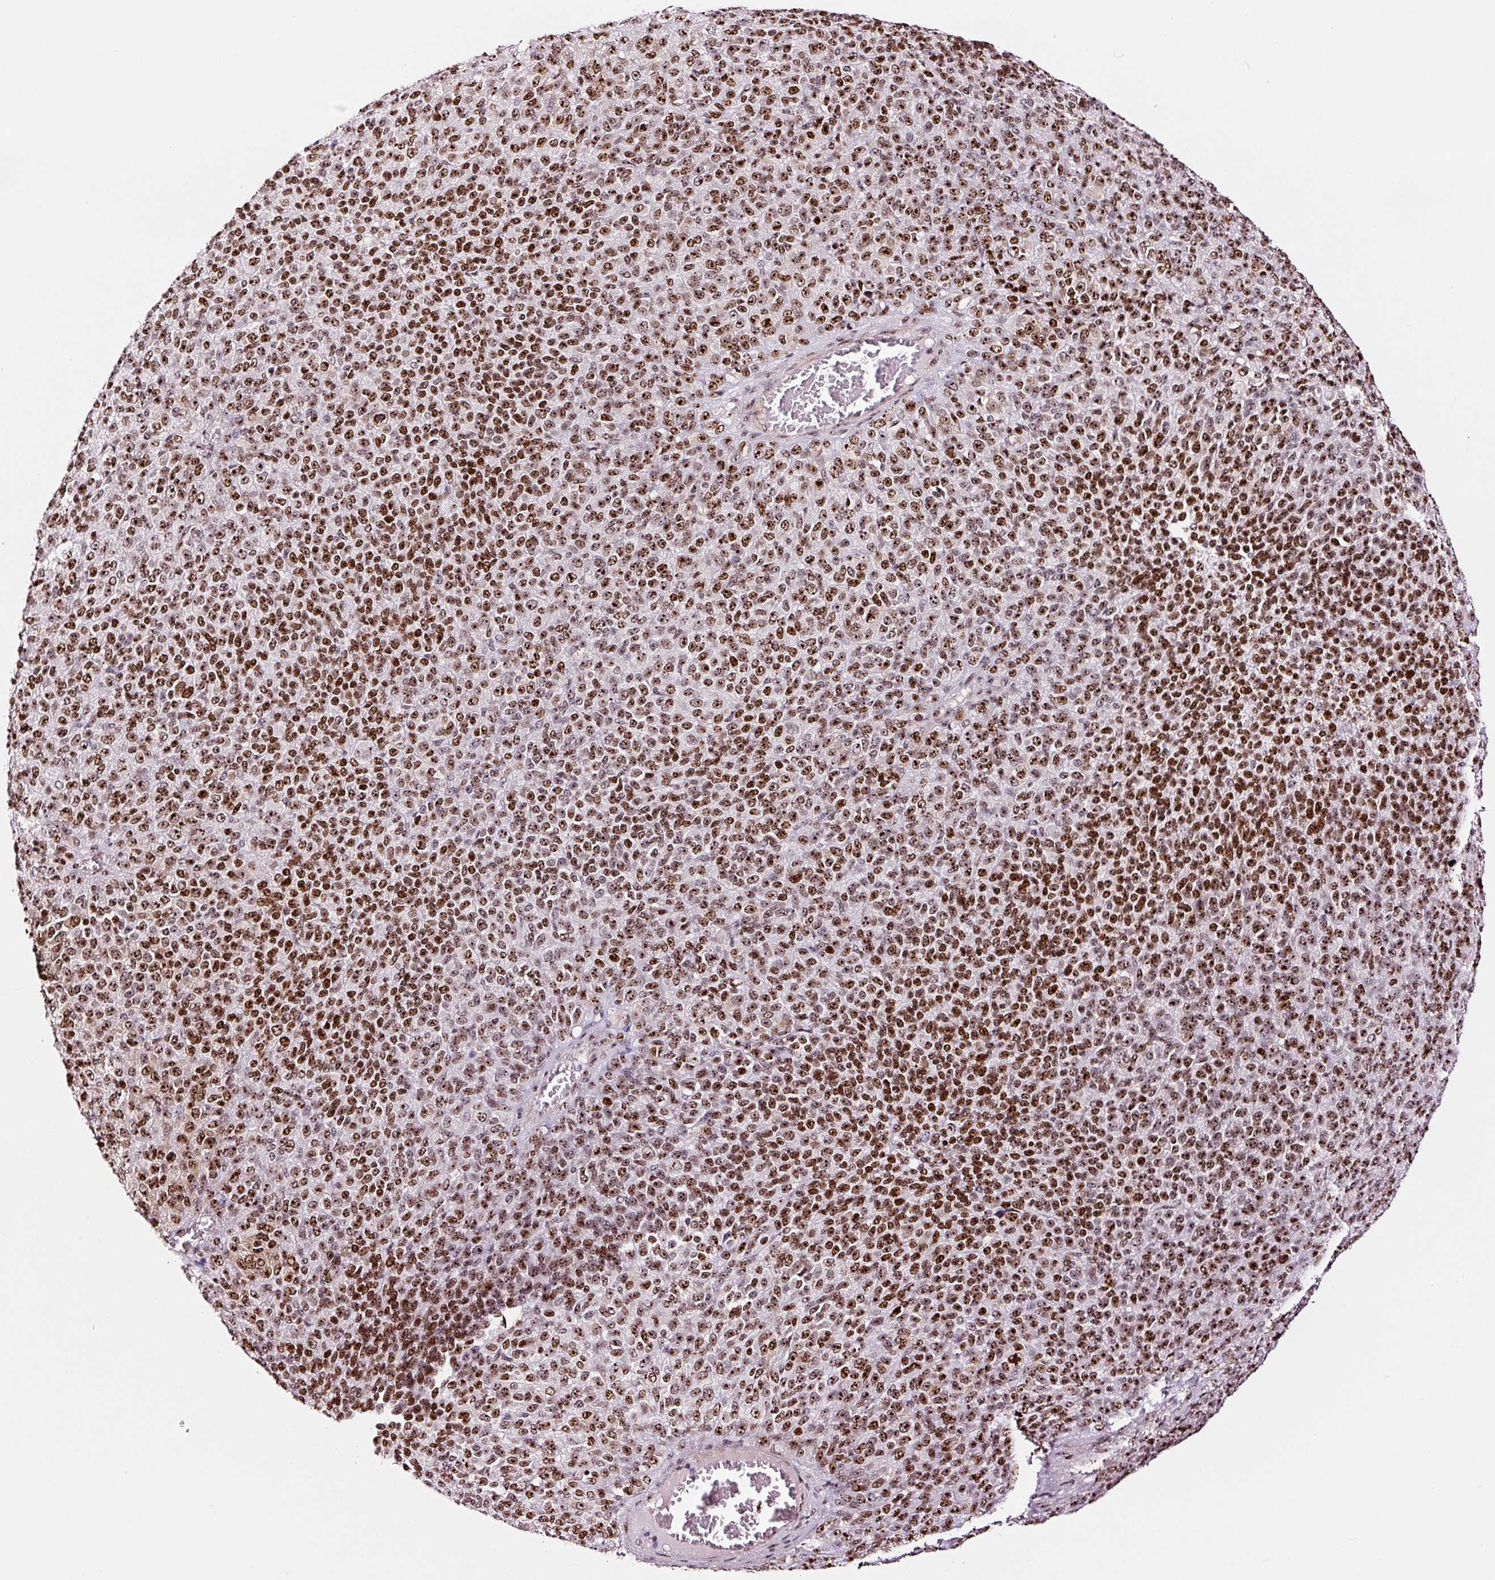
{"staining": {"intensity": "strong", "quantity": ">75%", "location": "nuclear"}, "tissue": "melanoma", "cell_type": "Tumor cells", "image_type": "cancer", "snomed": [{"axis": "morphology", "description": "Malignant melanoma, Metastatic site"}, {"axis": "topography", "description": "Brain"}], "caption": "A histopathology image showing strong nuclear positivity in approximately >75% of tumor cells in malignant melanoma (metastatic site), as visualized by brown immunohistochemical staining.", "gene": "GNL3", "patient": {"sex": "female", "age": 56}}